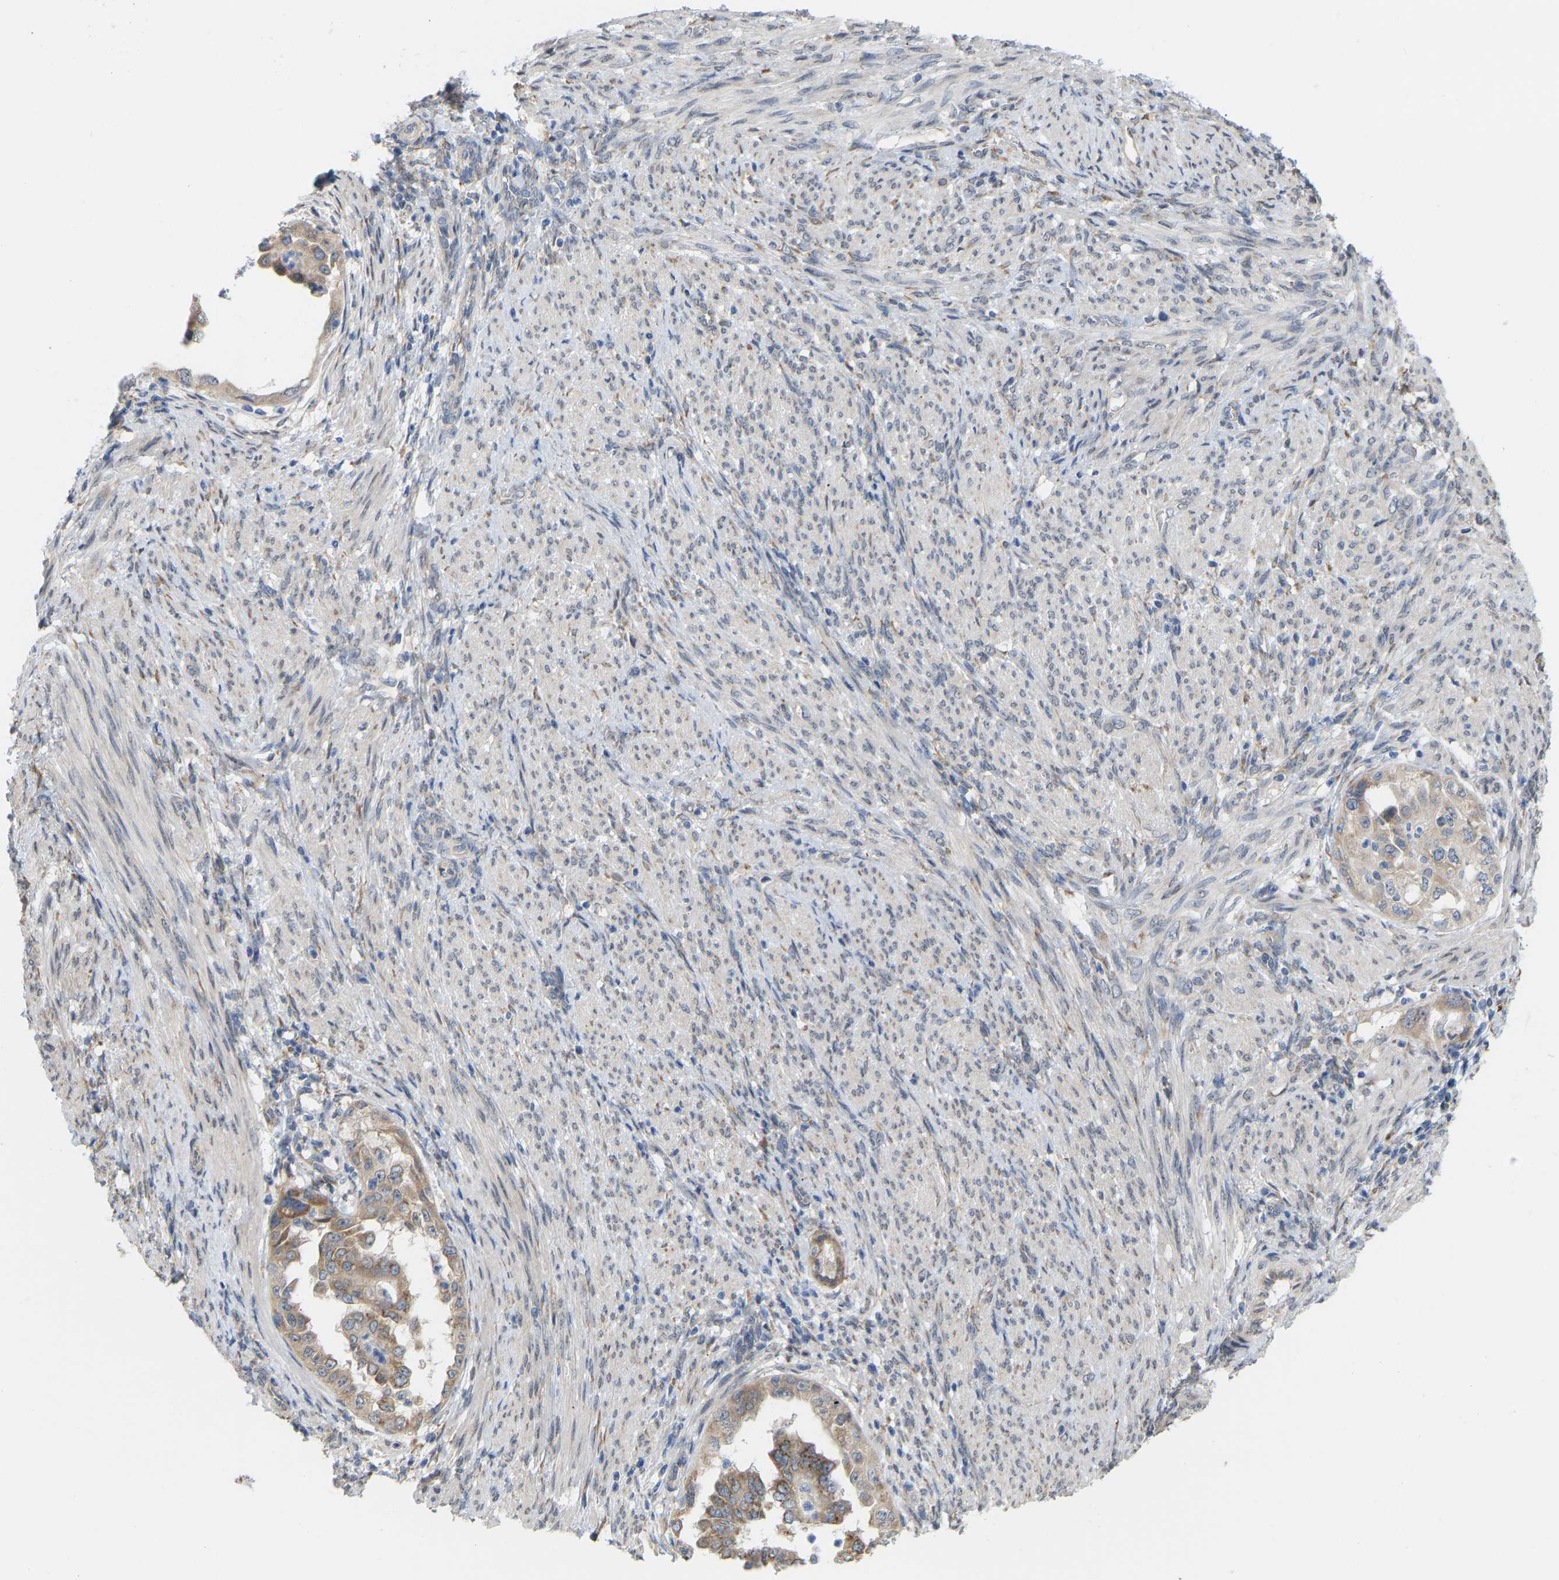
{"staining": {"intensity": "weak", "quantity": ">75%", "location": "cytoplasmic/membranous"}, "tissue": "endometrial cancer", "cell_type": "Tumor cells", "image_type": "cancer", "snomed": [{"axis": "morphology", "description": "Adenocarcinoma, NOS"}, {"axis": "topography", "description": "Endometrium"}], "caption": "Immunohistochemistry of endometrial adenocarcinoma exhibits low levels of weak cytoplasmic/membranous expression in about >75% of tumor cells.", "gene": "BEND3", "patient": {"sex": "female", "age": 85}}